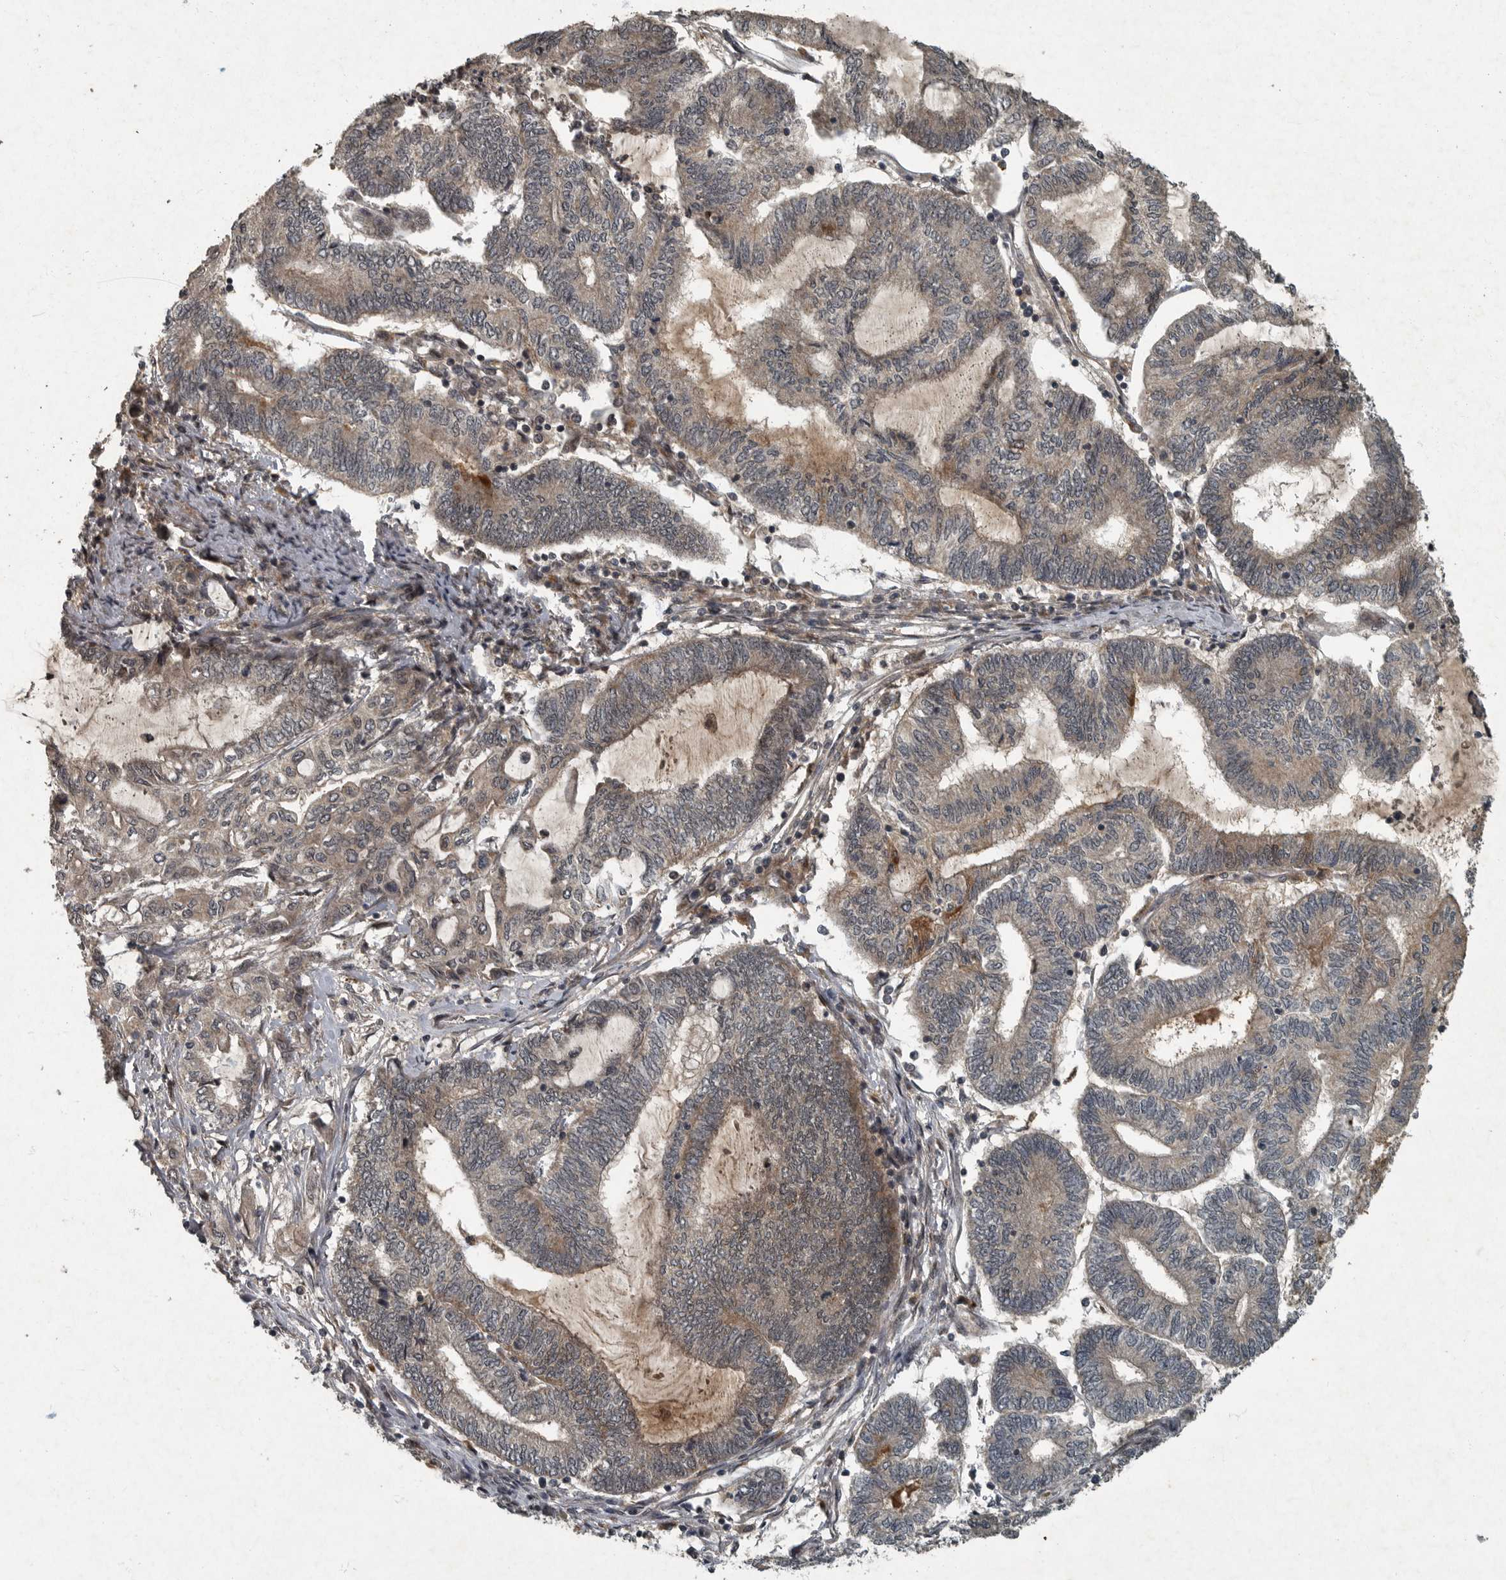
{"staining": {"intensity": "weak", "quantity": "25%-75%", "location": "cytoplasmic/membranous"}, "tissue": "endometrial cancer", "cell_type": "Tumor cells", "image_type": "cancer", "snomed": [{"axis": "morphology", "description": "Adenocarcinoma, NOS"}, {"axis": "topography", "description": "Uterus"}, {"axis": "topography", "description": "Endometrium"}], "caption": "Immunohistochemistry (IHC) of adenocarcinoma (endometrial) exhibits low levels of weak cytoplasmic/membranous positivity in approximately 25%-75% of tumor cells.", "gene": "FOXO1", "patient": {"sex": "female", "age": 70}}